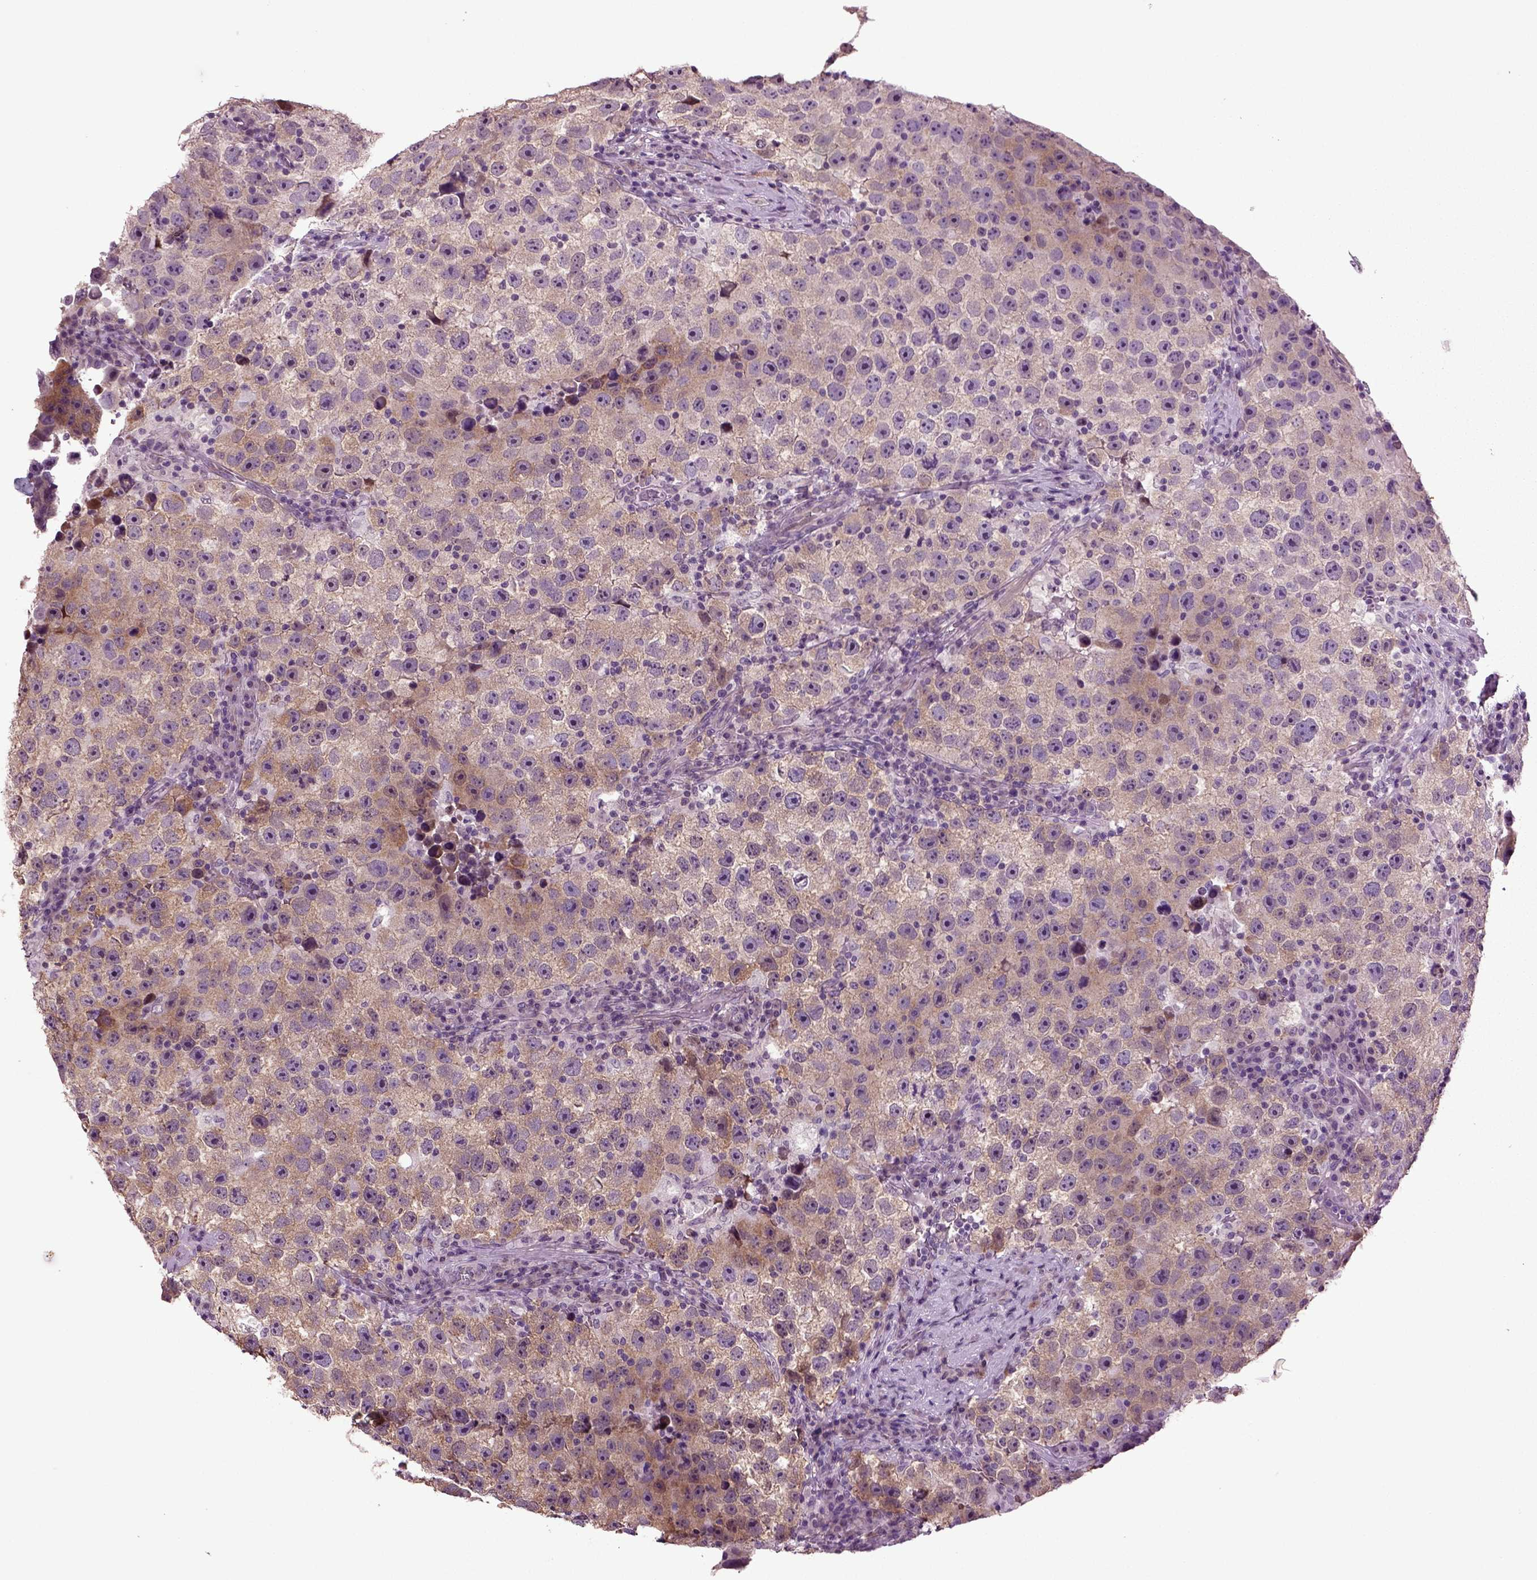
{"staining": {"intensity": "weak", "quantity": "25%-75%", "location": "cytoplasmic/membranous"}, "tissue": "testis cancer", "cell_type": "Tumor cells", "image_type": "cancer", "snomed": [{"axis": "morphology", "description": "Normal tissue, NOS"}, {"axis": "morphology", "description": "Seminoma, NOS"}, {"axis": "topography", "description": "Testis"}], "caption": "The image demonstrates a brown stain indicating the presence of a protein in the cytoplasmic/membranous of tumor cells in testis cancer (seminoma).", "gene": "PLCH2", "patient": {"sex": "male", "age": 31}}